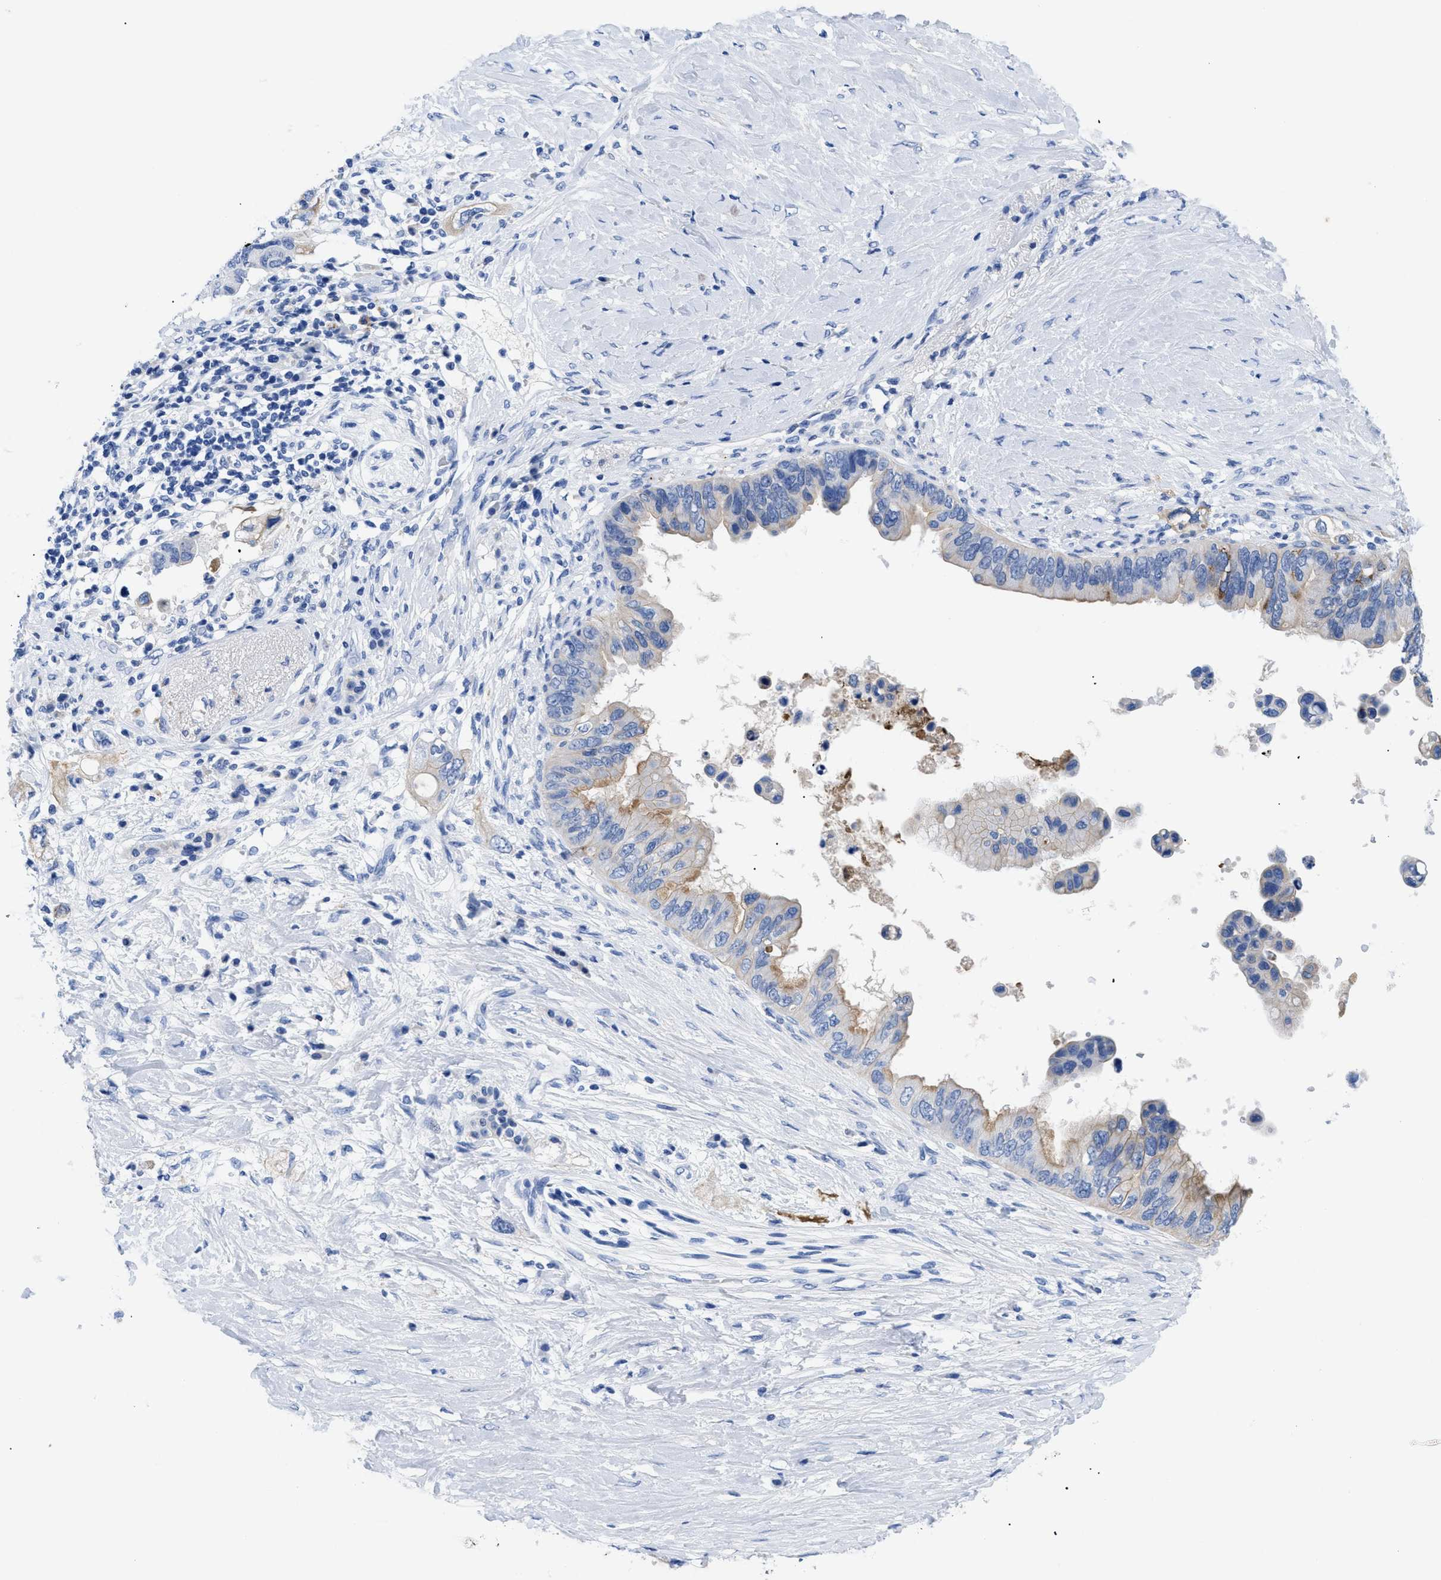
{"staining": {"intensity": "weak", "quantity": "<25%", "location": "cytoplasmic/membranous"}, "tissue": "pancreatic cancer", "cell_type": "Tumor cells", "image_type": "cancer", "snomed": [{"axis": "morphology", "description": "Adenocarcinoma, NOS"}, {"axis": "topography", "description": "Pancreas"}], "caption": "Immunohistochemistry (IHC) image of neoplastic tissue: human pancreatic cancer (adenocarcinoma) stained with DAB (3,3'-diaminobenzidine) shows no significant protein staining in tumor cells.", "gene": "TMEM68", "patient": {"sex": "female", "age": 56}}